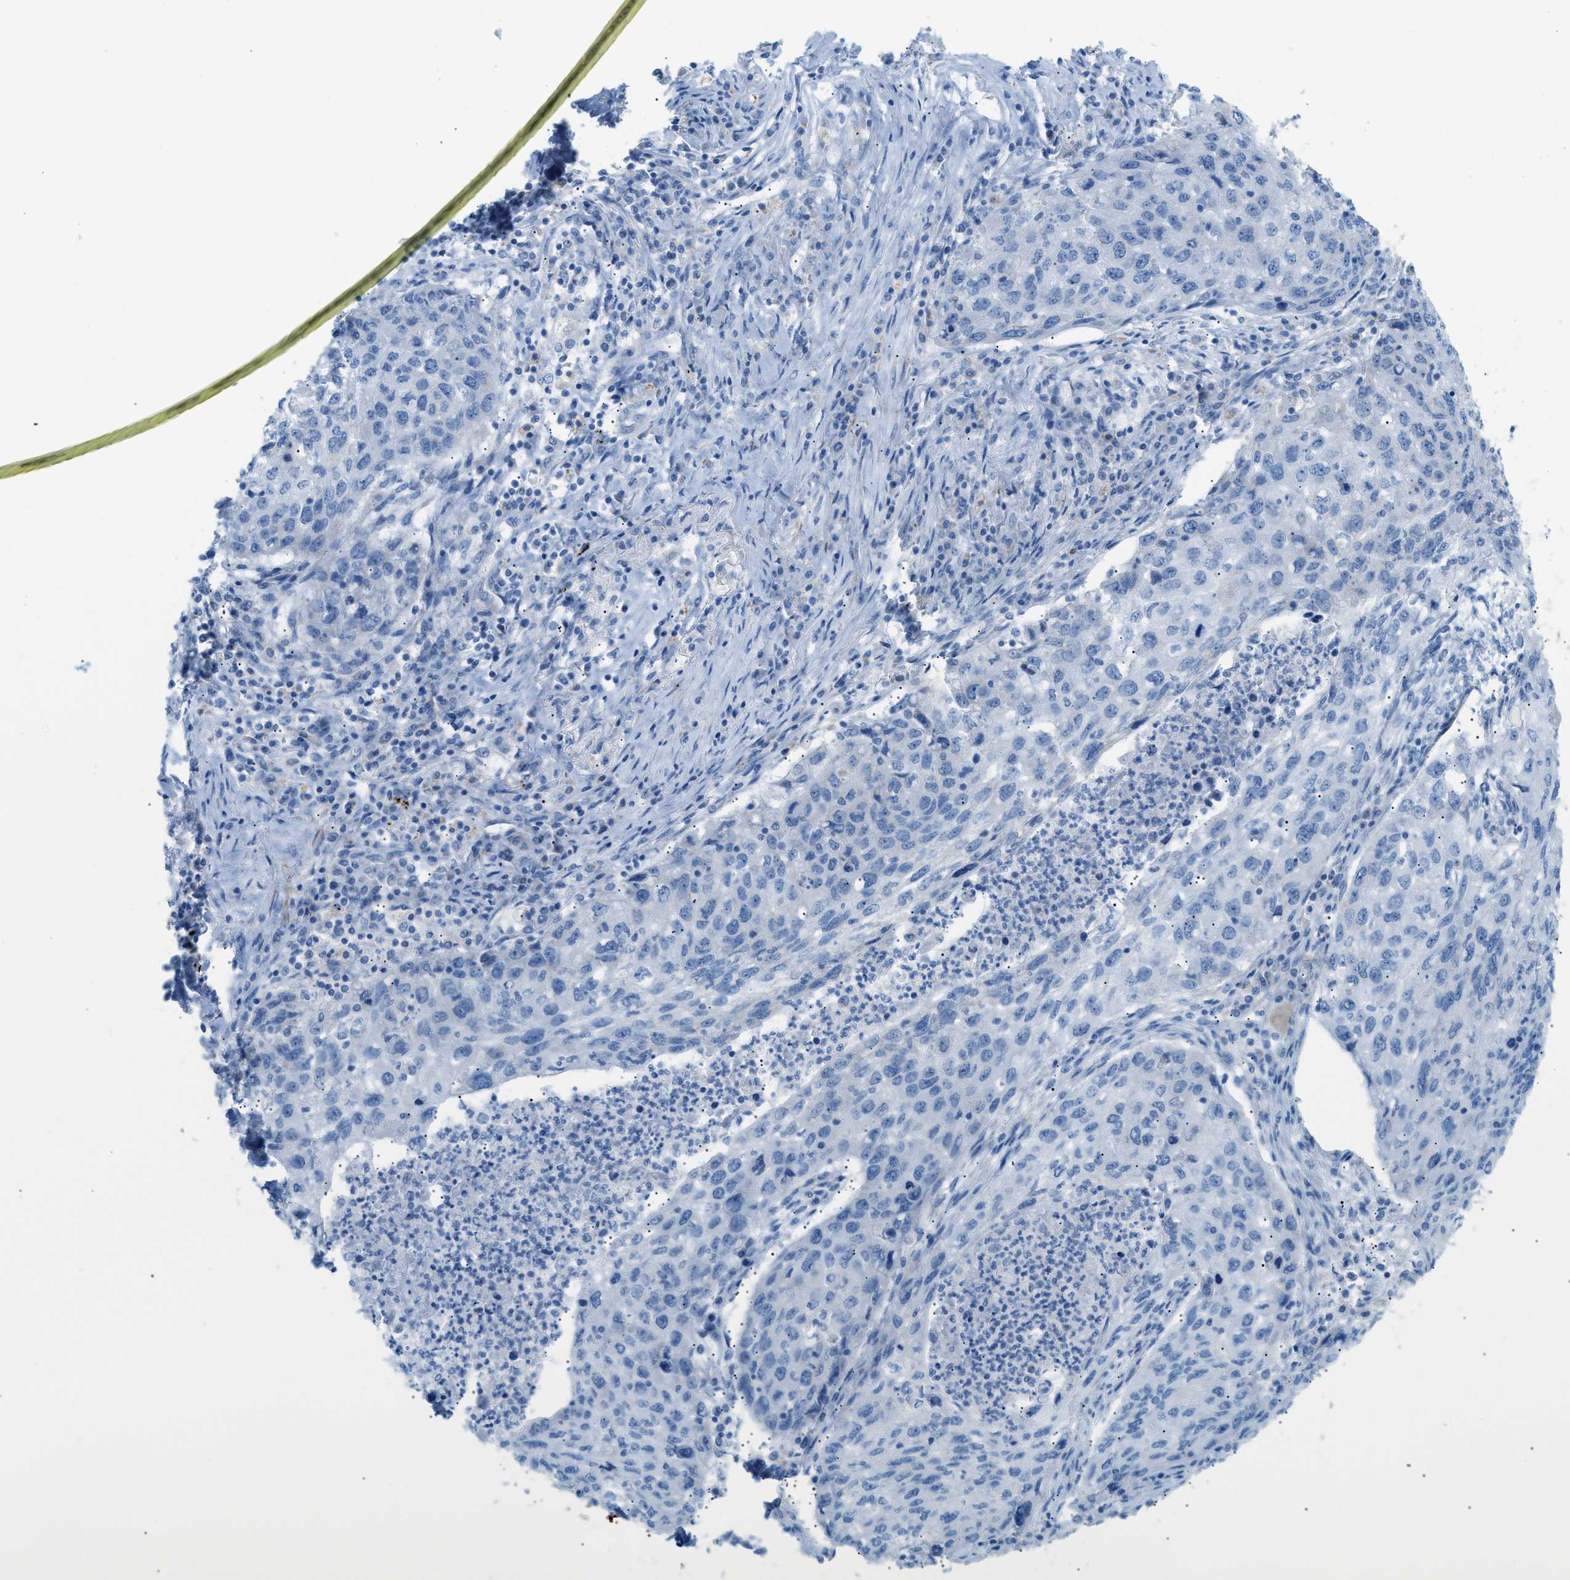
{"staining": {"intensity": "negative", "quantity": "none", "location": "none"}, "tissue": "lung cancer", "cell_type": "Tumor cells", "image_type": "cancer", "snomed": [{"axis": "morphology", "description": "Squamous cell carcinoma, NOS"}, {"axis": "topography", "description": "Lung"}], "caption": "Lung cancer (squamous cell carcinoma) was stained to show a protein in brown. There is no significant positivity in tumor cells.", "gene": "MYH11", "patient": {"sex": "female", "age": 63}}